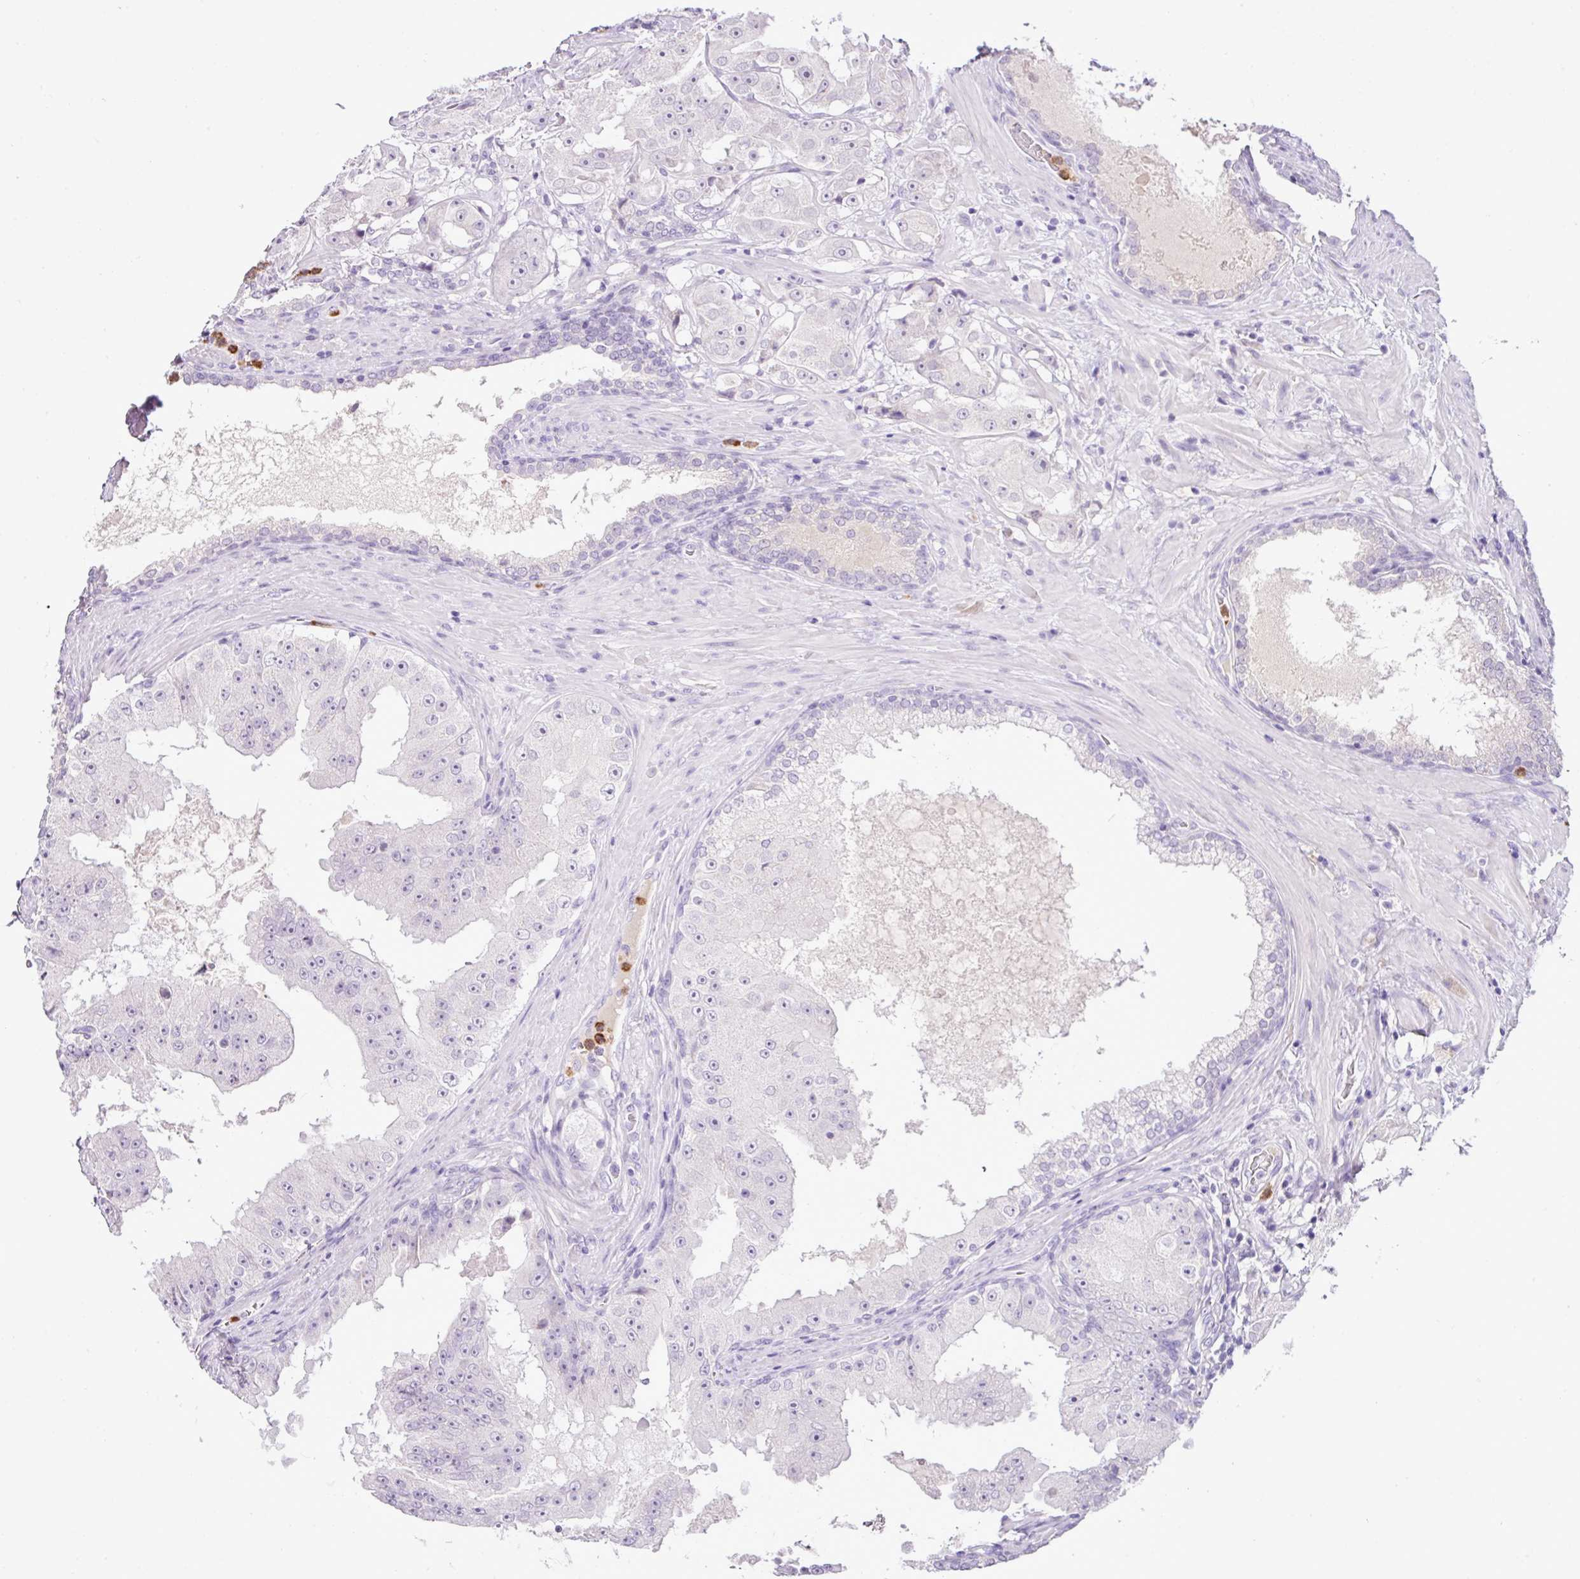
{"staining": {"intensity": "negative", "quantity": "none", "location": "none"}, "tissue": "prostate cancer", "cell_type": "Tumor cells", "image_type": "cancer", "snomed": [{"axis": "morphology", "description": "Adenocarcinoma, High grade"}, {"axis": "topography", "description": "Prostate"}], "caption": "Prostate cancer (high-grade adenocarcinoma) stained for a protein using immunohistochemistry (IHC) shows no staining tumor cells.", "gene": "HTR3E", "patient": {"sex": "male", "age": 73}}